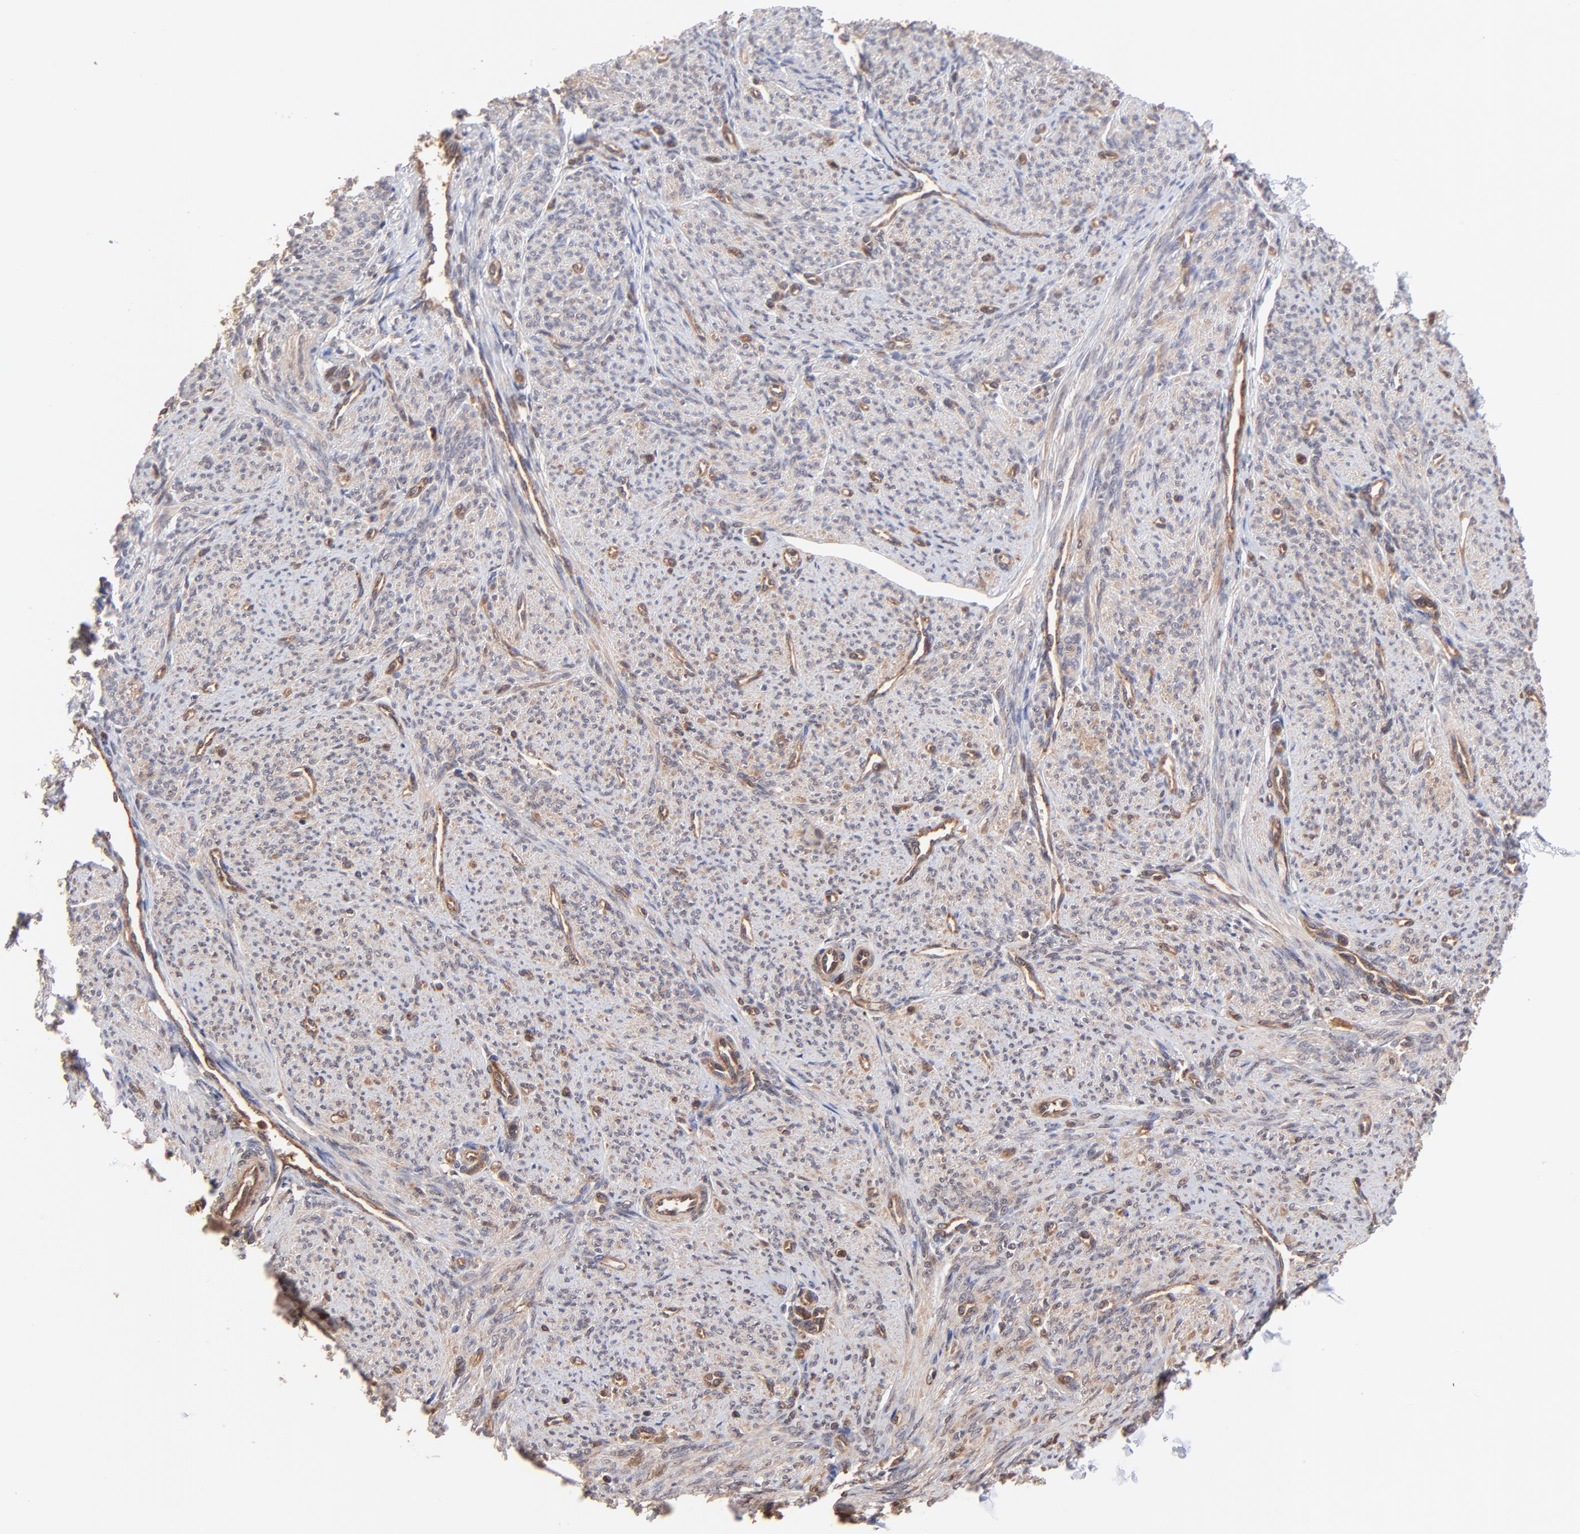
{"staining": {"intensity": "weak", "quantity": ">75%", "location": "cytoplasmic/membranous"}, "tissue": "smooth muscle", "cell_type": "Smooth muscle cells", "image_type": "normal", "snomed": [{"axis": "morphology", "description": "Normal tissue, NOS"}, {"axis": "topography", "description": "Smooth muscle"}], "caption": "Immunohistochemical staining of unremarkable human smooth muscle demonstrates >75% levels of weak cytoplasmic/membranous protein expression in about >75% of smooth muscle cells.", "gene": "PSMA6", "patient": {"sex": "female", "age": 65}}